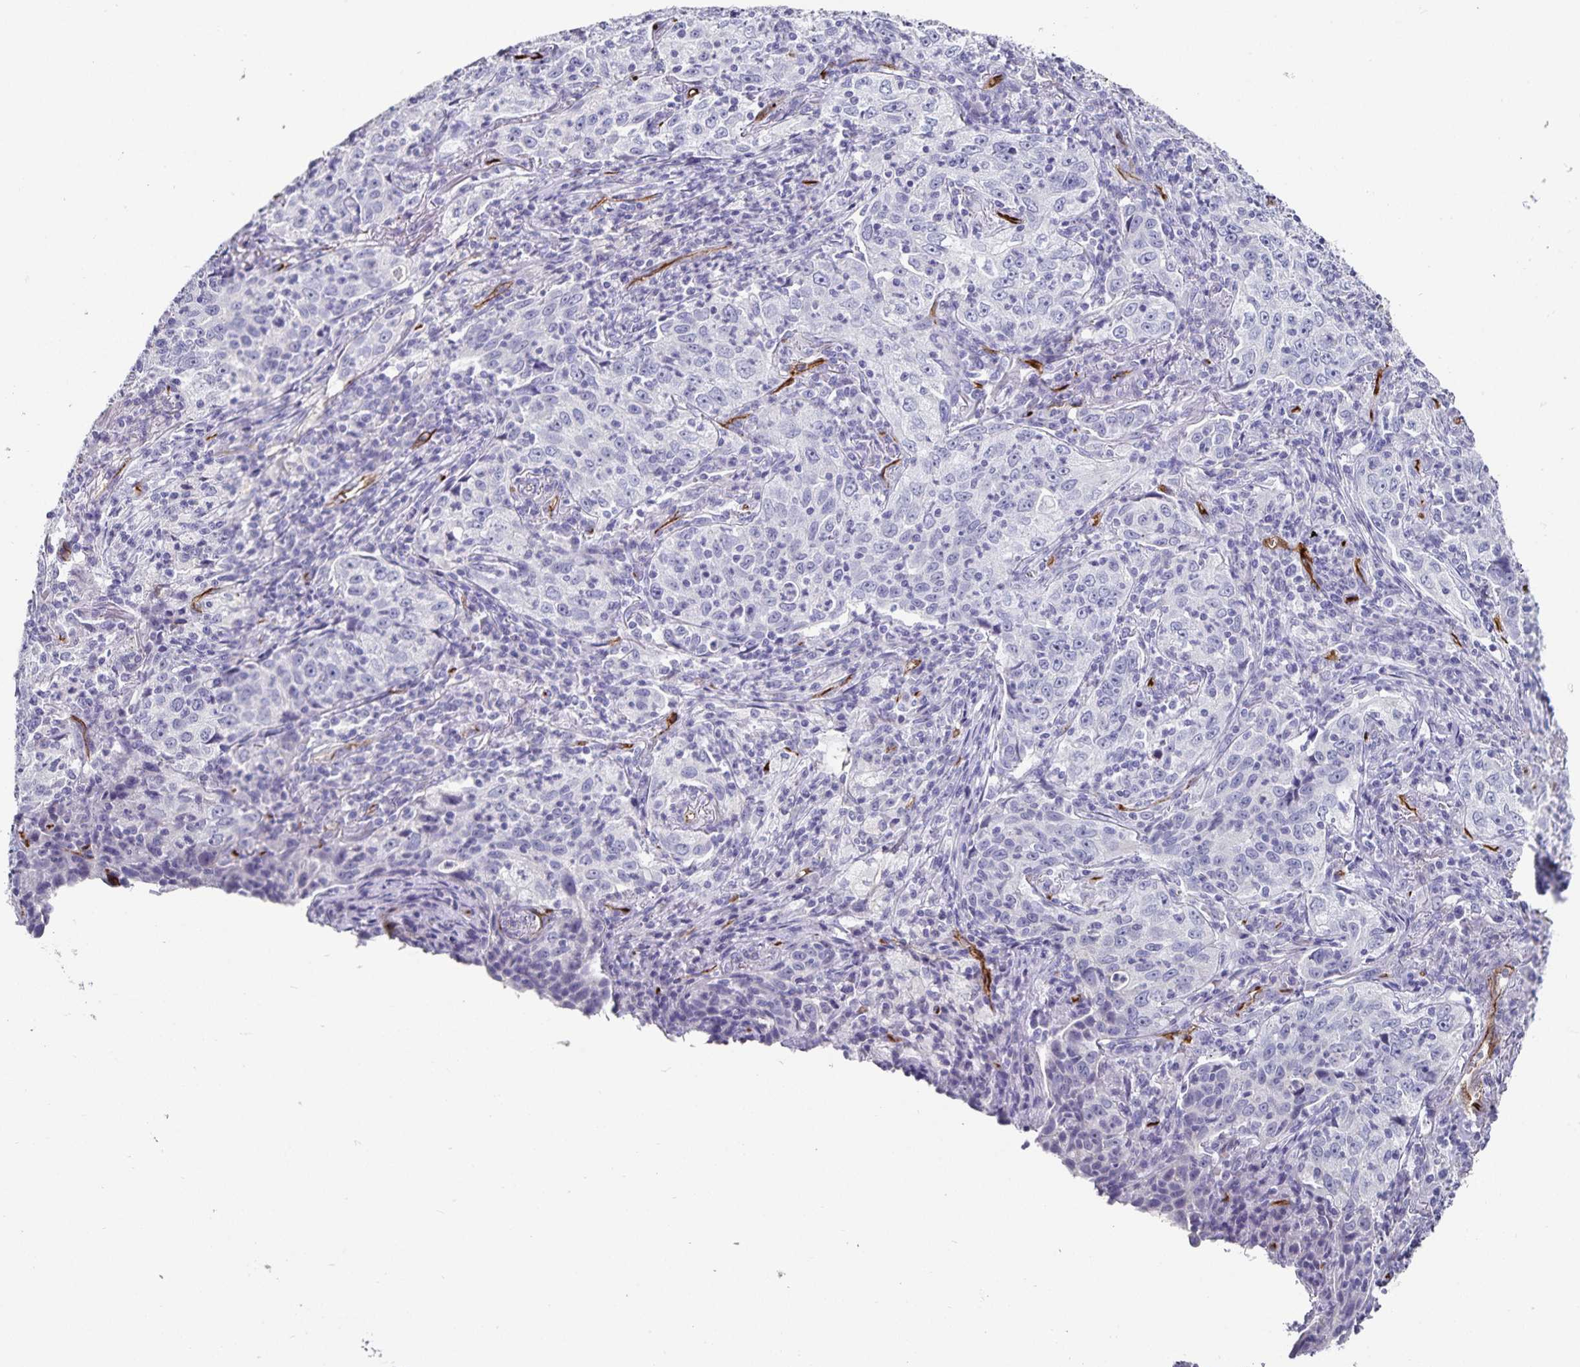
{"staining": {"intensity": "negative", "quantity": "none", "location": "none"}, "tissue": "lung cancer", "cell_type": "Tumor cells", "image_type": "cancer", "snomed": [{"axis": "morphology", "description": "Squamous cell carcinoma, NOS"}, {"axis": "topography", "description": "Lung"}], "caption": "Immunohistochemistry photomicrograph of human lung squamous cell carcinoma stained for a protein (brown), which exhibits no staining in tumor cells.", "gene": "PODXL", "patient": {"sex": "male", "age": 71}}